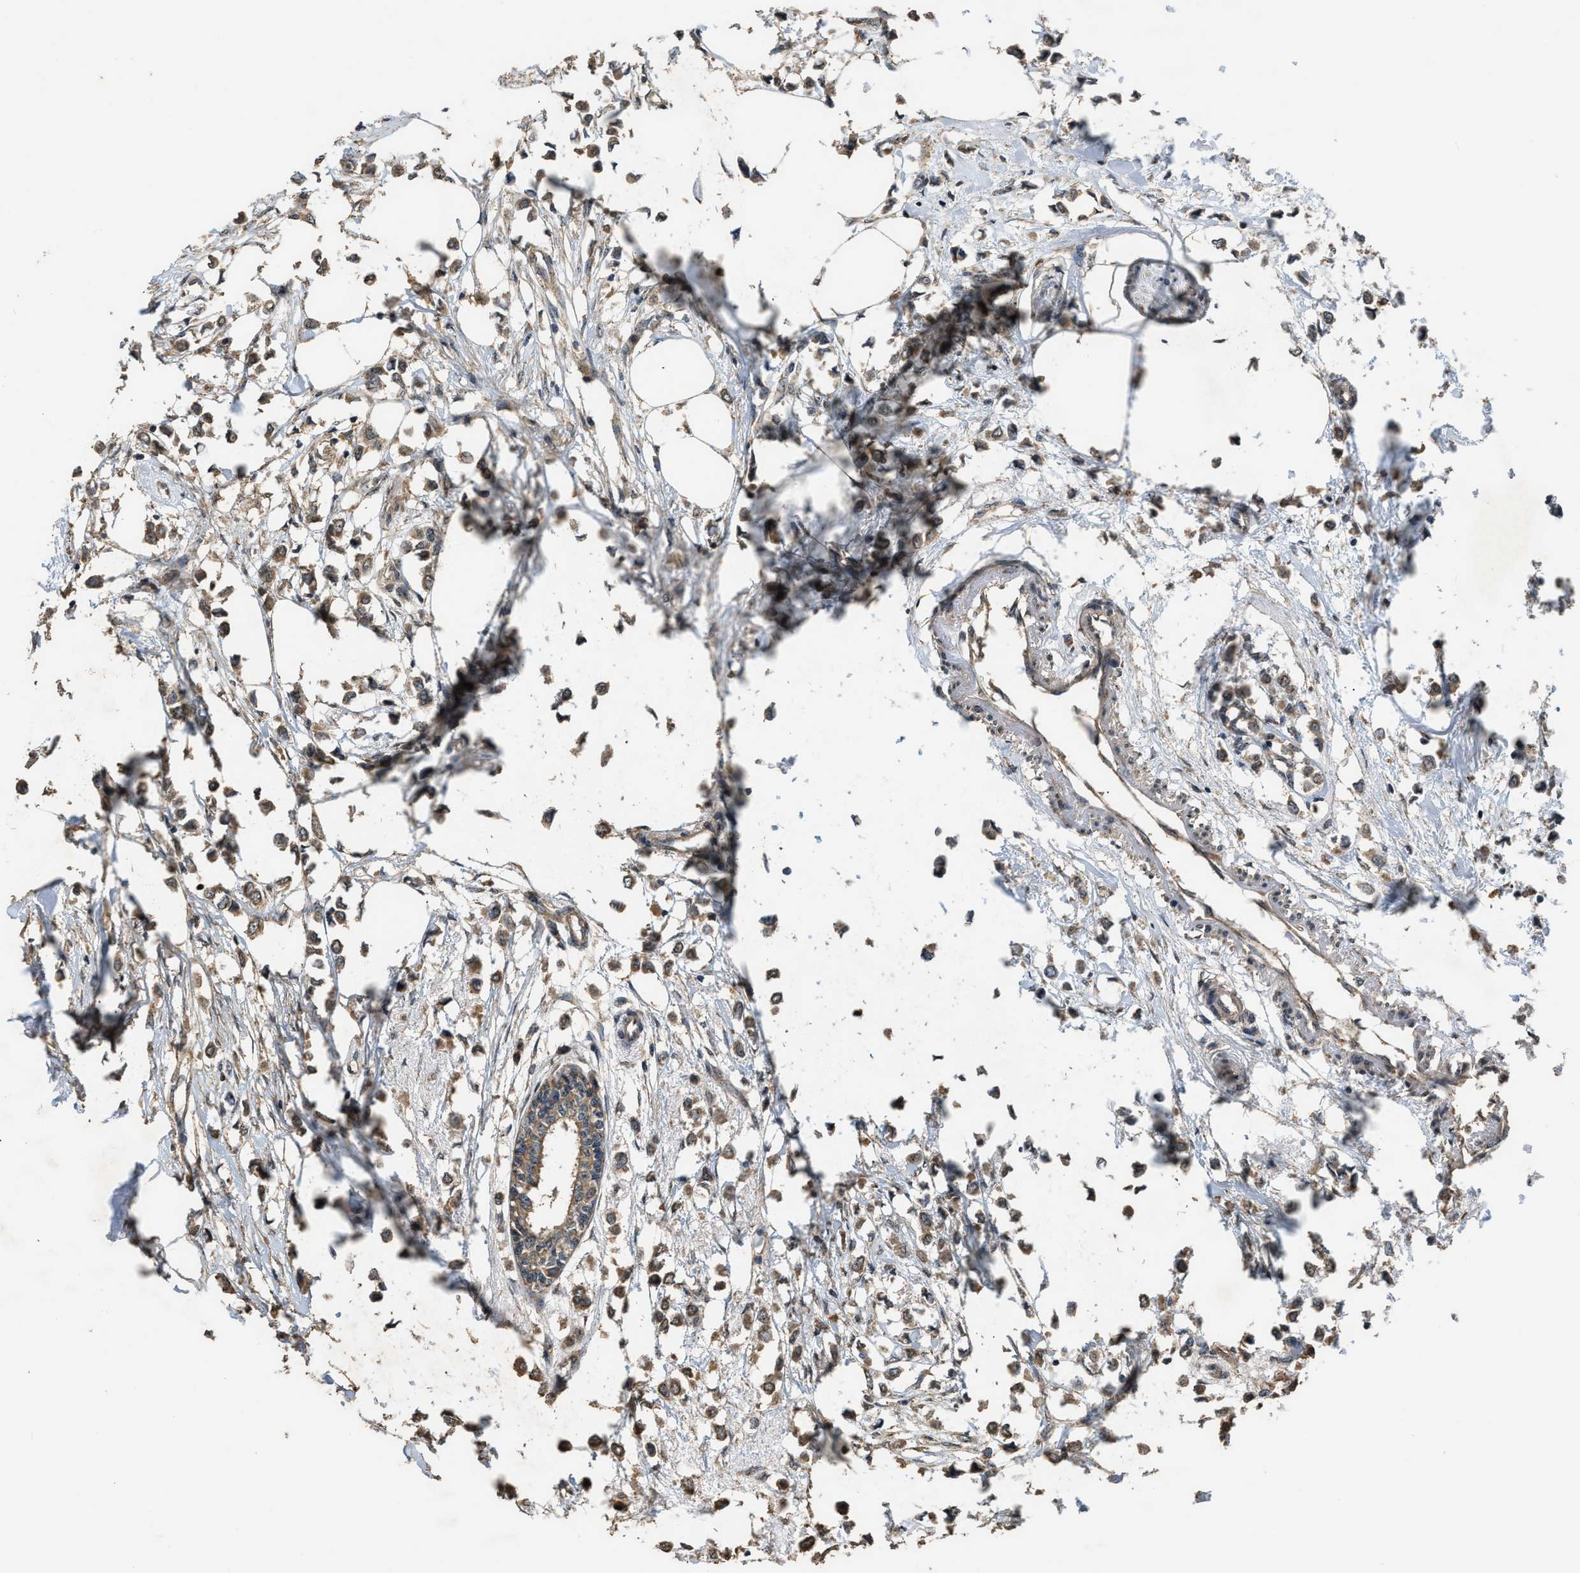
{"staining": {"intensity": "moderate", "quantity": ">75%", "location": "cytoplasmic/membranous"}, "tissue": "breast cancer", "cell_type": "Tumor cells", "image_type": "cancer", "snomed": [{"axis": "morphology", "description": "Lobular carcinoma"}, {"axis": "topography", "description": "Breast"}], "caption": "Breast lobular carcinoma stained for a protein (brown) reveals moderate cytoplasmic/membranous positive positivity in approximately >75% of tumor cells.", "gene": "DENND6B", "patient": {"sex": "female", "age": 51}}